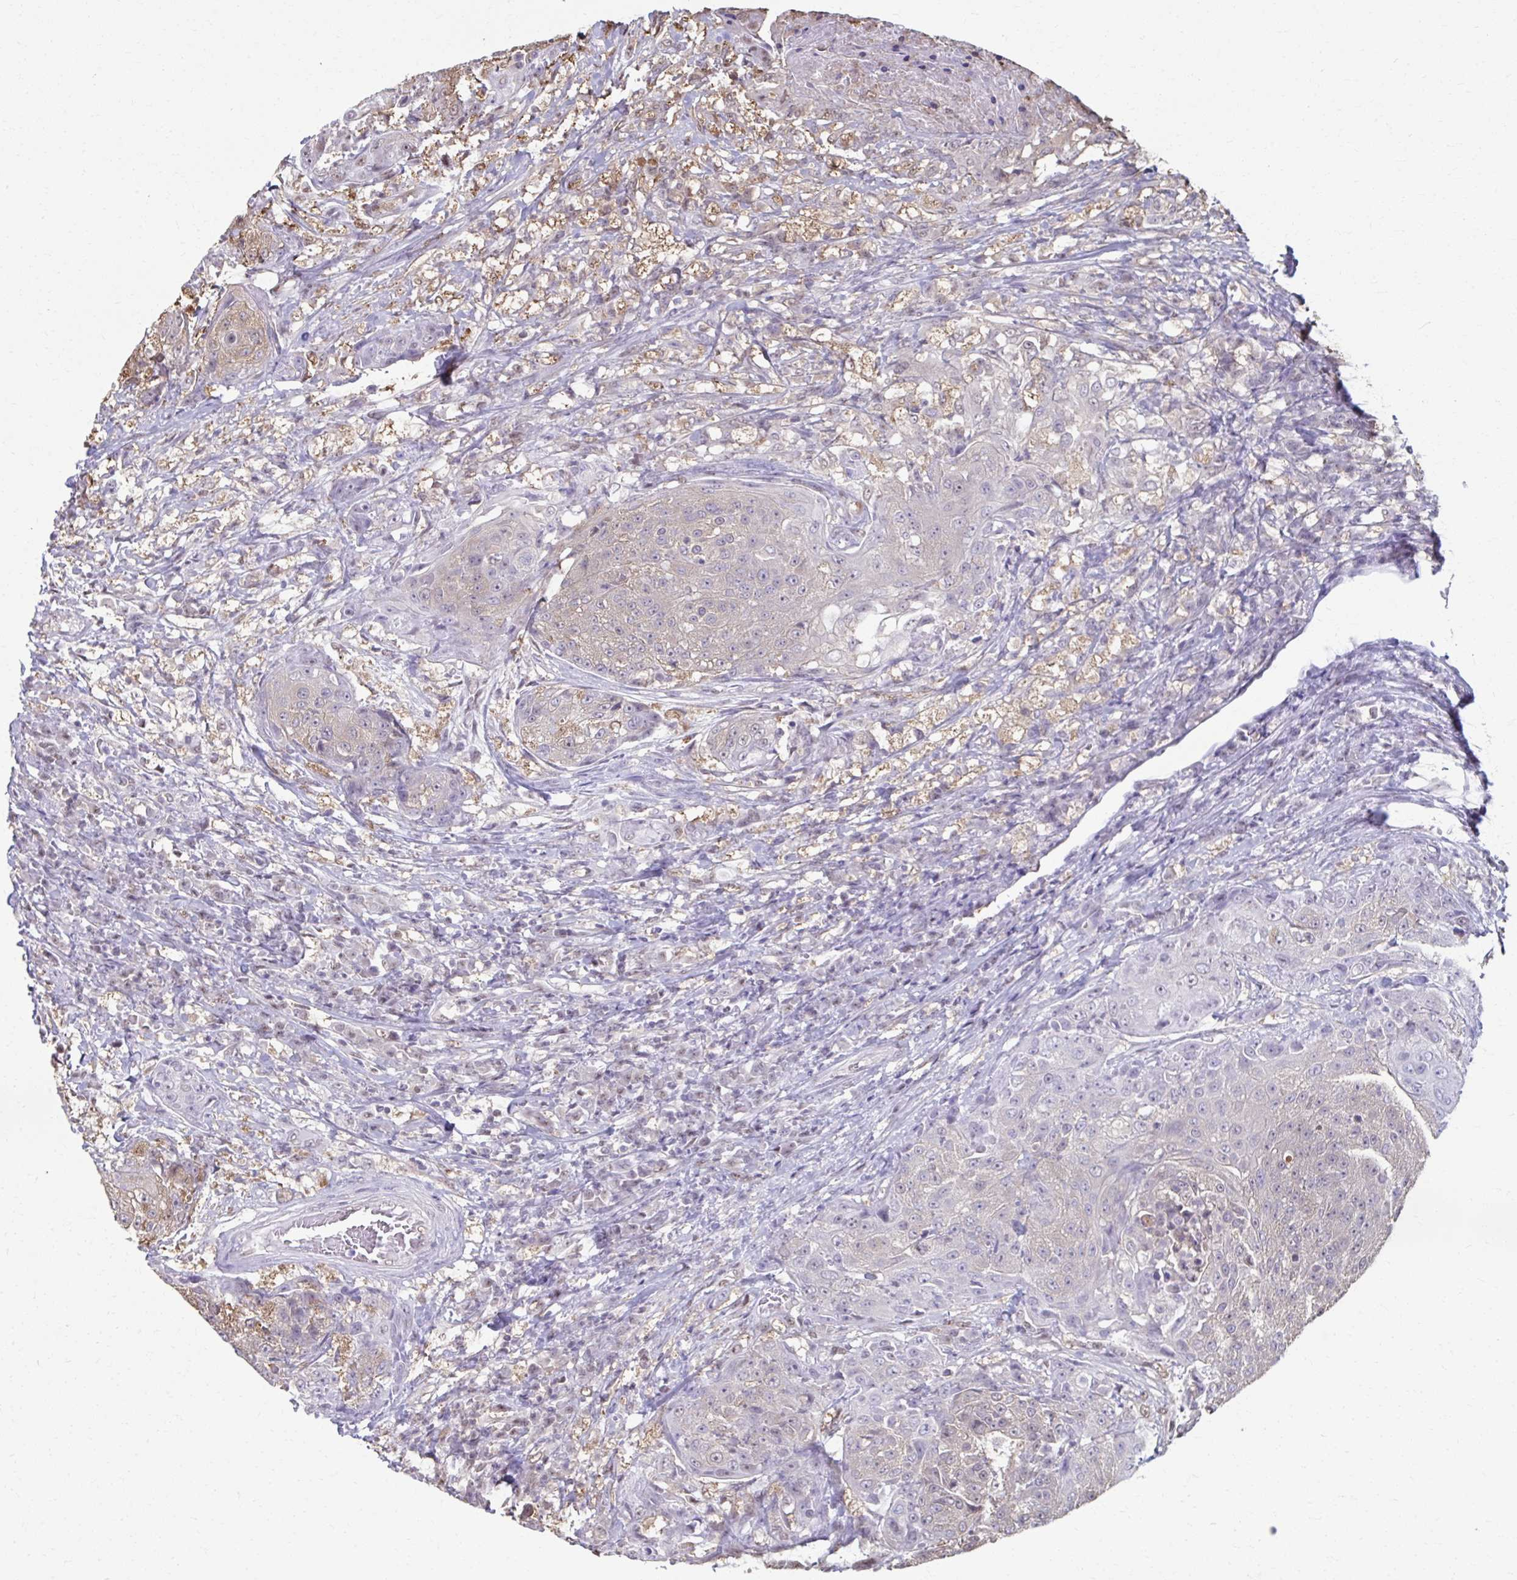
{"staining": {"intensity": "negative", "quantity": "none", "location": "none"}, "tissue": "urothelial cancer", "cell_type": "Tumor cells", "image_type": "cancer", "snomed": [{"axis": "morphology", "description": "Urothelial carcinoma, High grade"}, {"axis": "topography", "description": "Urinary bladder"}], "caption": "Photomicrograph shows no significant protein staining in tumor cells of urothelial carcinoma (high-grade).", "gene": "ING4", "patient": {"sex": "female", "age": 63}}